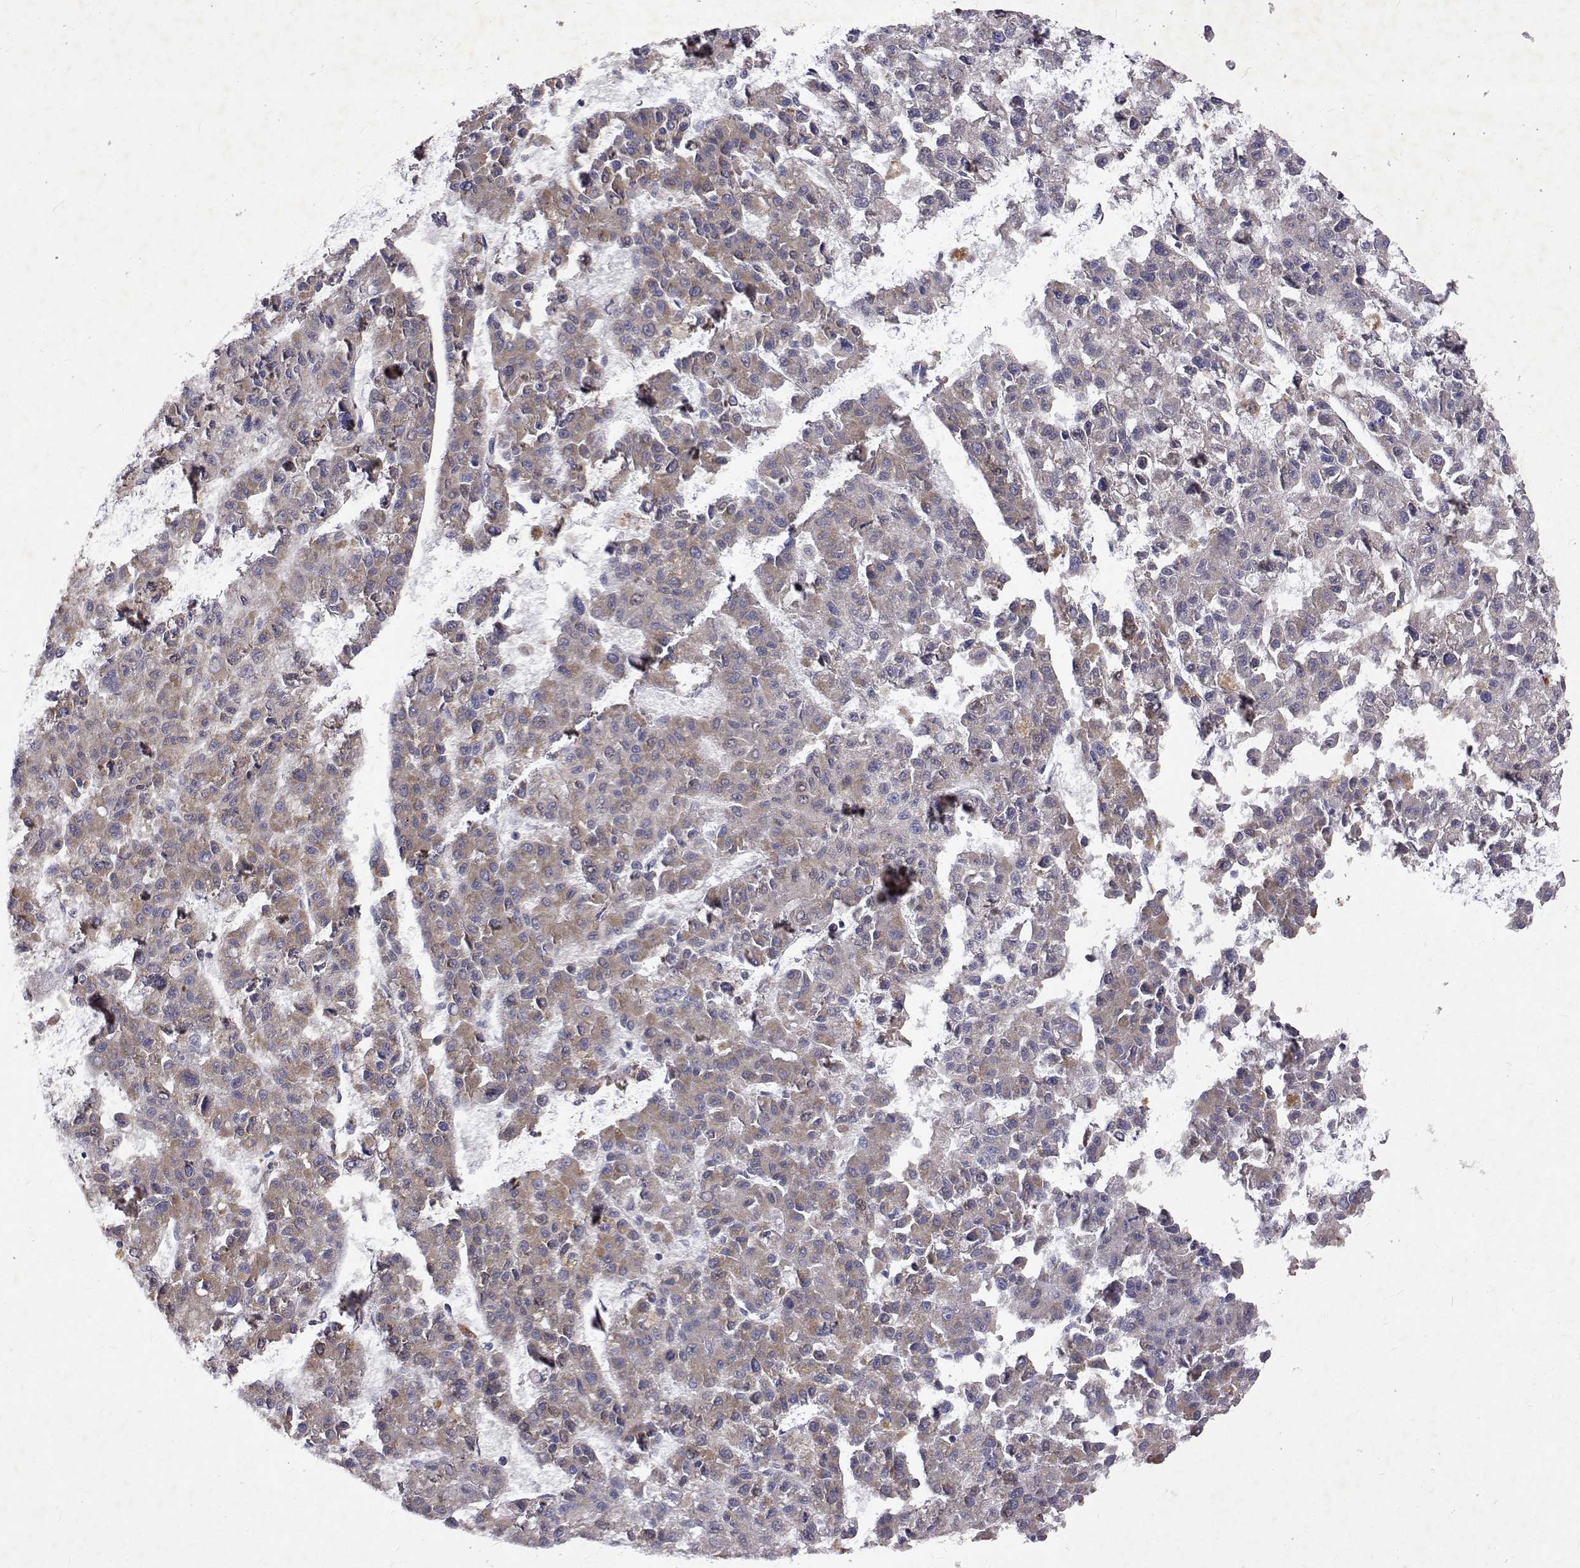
{"staining": {"intensity": "weak", "quantity": "25%-75%", "location": "cytoplasmic/membranous"}, "tissue": "liver cancer", "cell_type": "Tumor cells", "image_type": "cancer", "snomed": [{"axis": "morphology", "description": "Carcinoma, Hepatocellular, NOS"}, {"axis": "topography", "description": "Liver"}], "caption": "Immunohistochemical staining of liver cancer reveals low levels of weak cytoplasmic/membranous expression in about 25%-75% of tumor cells.", "gene": "ALKBH8", "patient": {"sex": "male", "age": 70}}